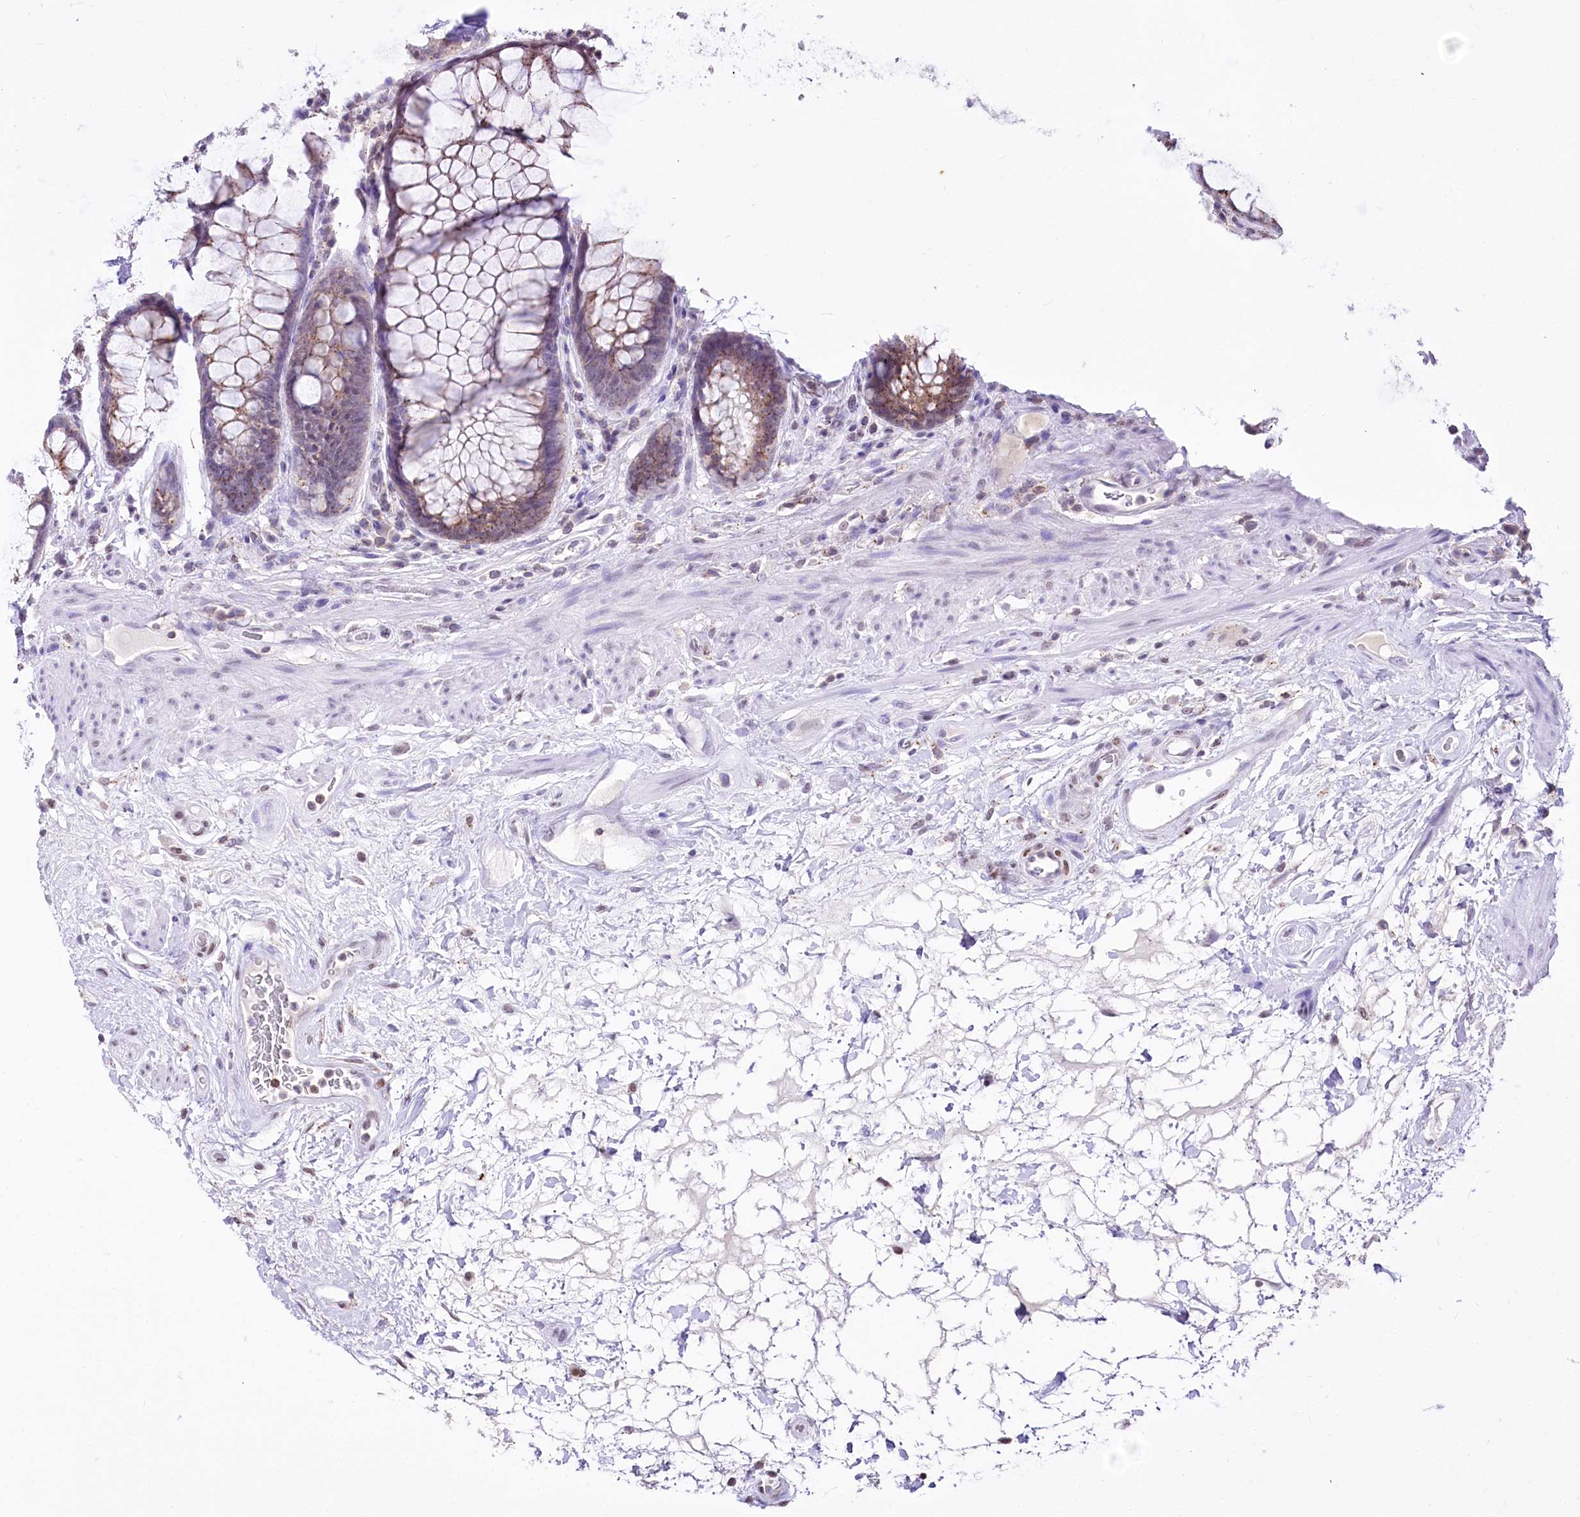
{"staining": {"intensity": "moderate", "quantity": "25%-75%", "location": "cytoplasmic/membranous"}, "tissue": "rectum", "cell_type": "Glandular cells", "image_type": "normal", "snomed": [{"axis": "morphology", "description": "Normal tissue, NOS"}, {"axis": "topography", "description": "Rectum"}], "caption": "Normal rectum demonstrates moderate cytoplasmic/membranous positivity in about 25%-75% of glandular cells, visualized by immunohistochemistry.", "gene": "ZFYVE27", "patient": {"sex": "male", "age": 64}}